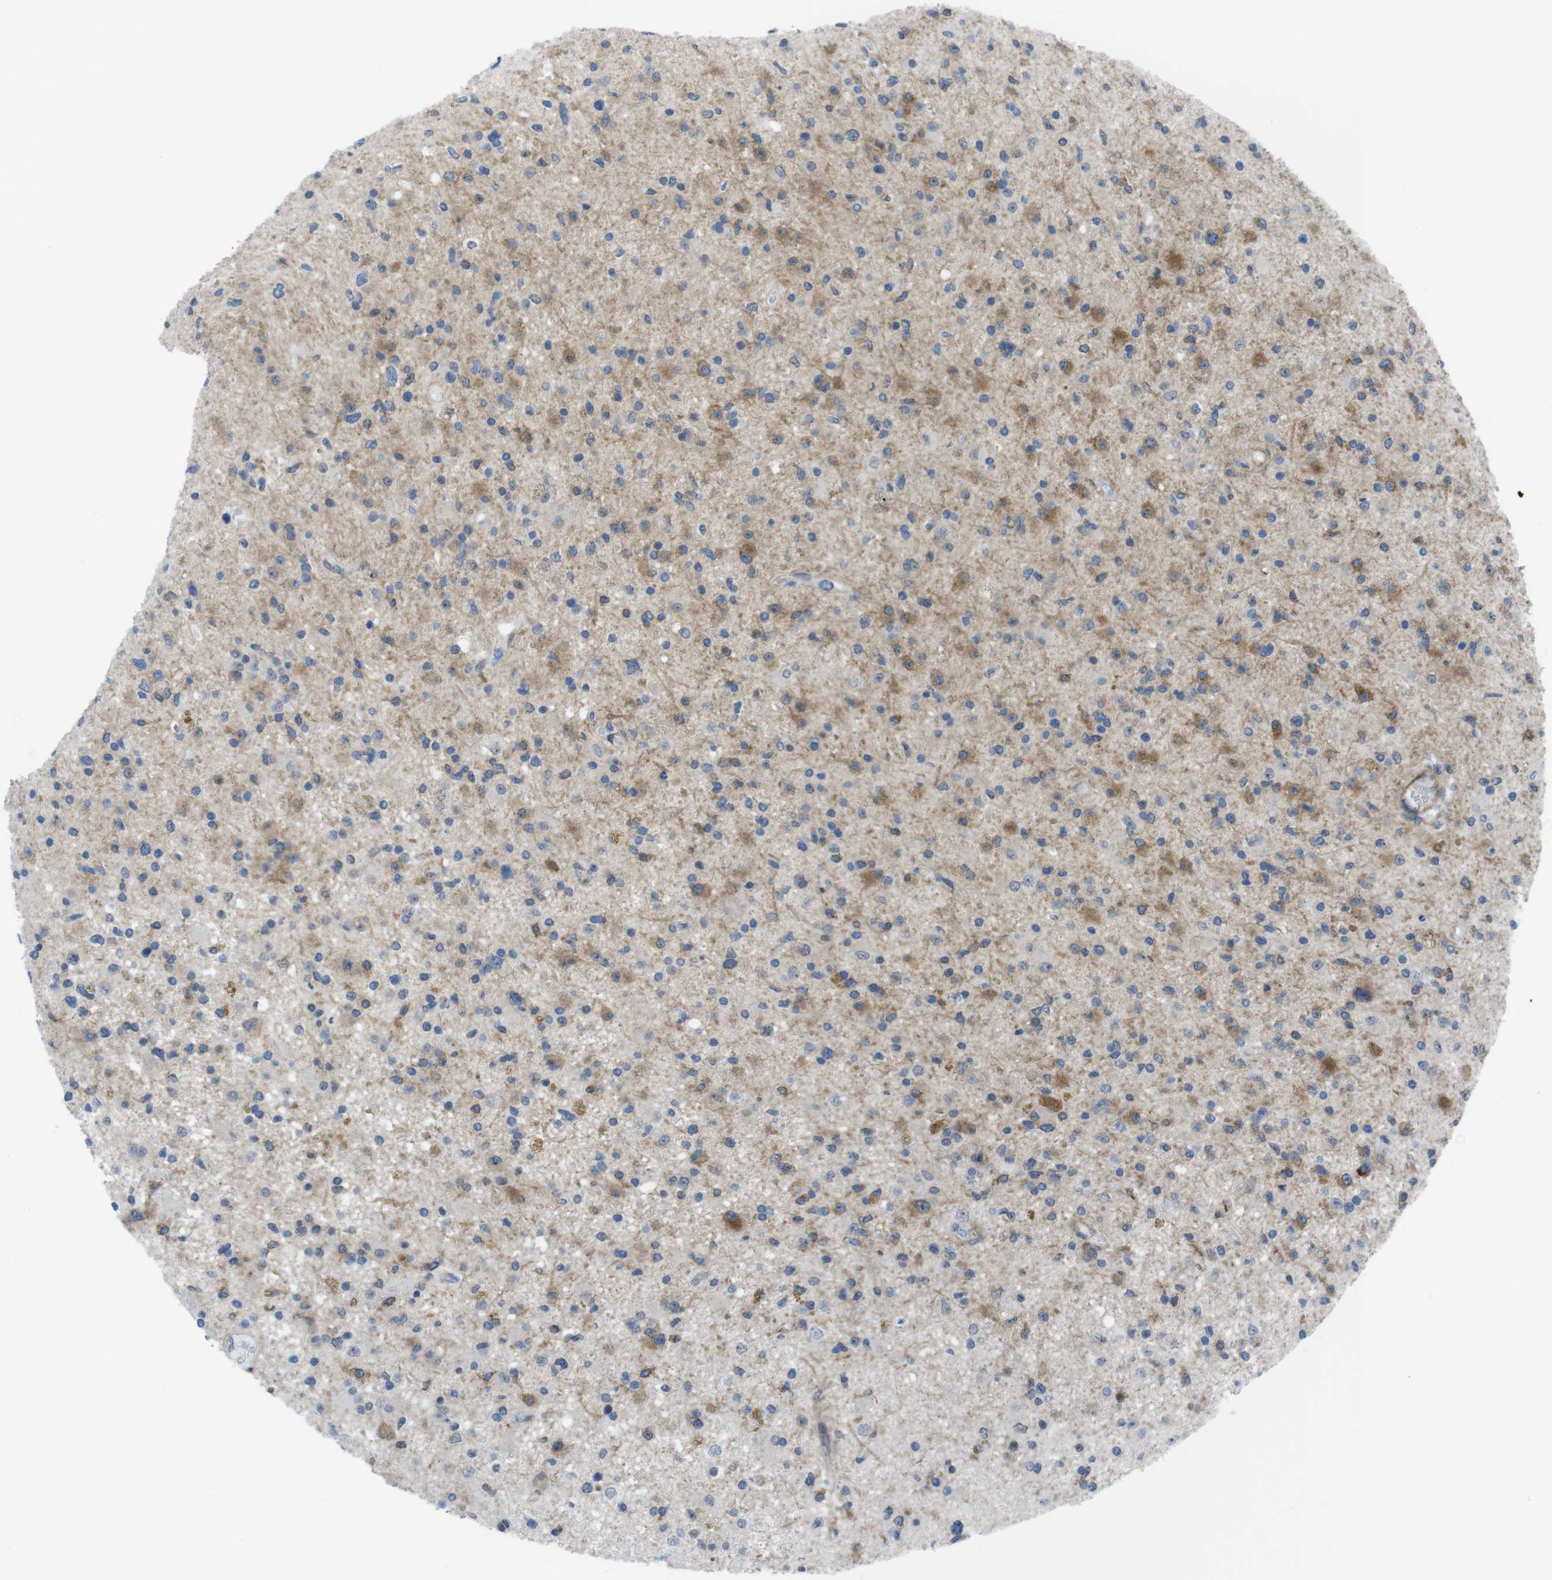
{"staining": {"intensity": "moderate", "quantity": "25%-75%", "location": "cytoplasmic/membranous"}, "tissue": "glioma", "cell_type": "Tumor cells", "image_type": "cancer", "snomed": [{"axis": "morphology", "description": "Glioma, malignant, High grade"}, {"axis": "topography", "description": "Brain"}], "caption": "An image of human glioma stained for a protein reveals moderate cytoplasmic/membranous brown staining in tumor cells.", "gene": "DIAPH2", "patient": {"sex": "male", "age": 33}}